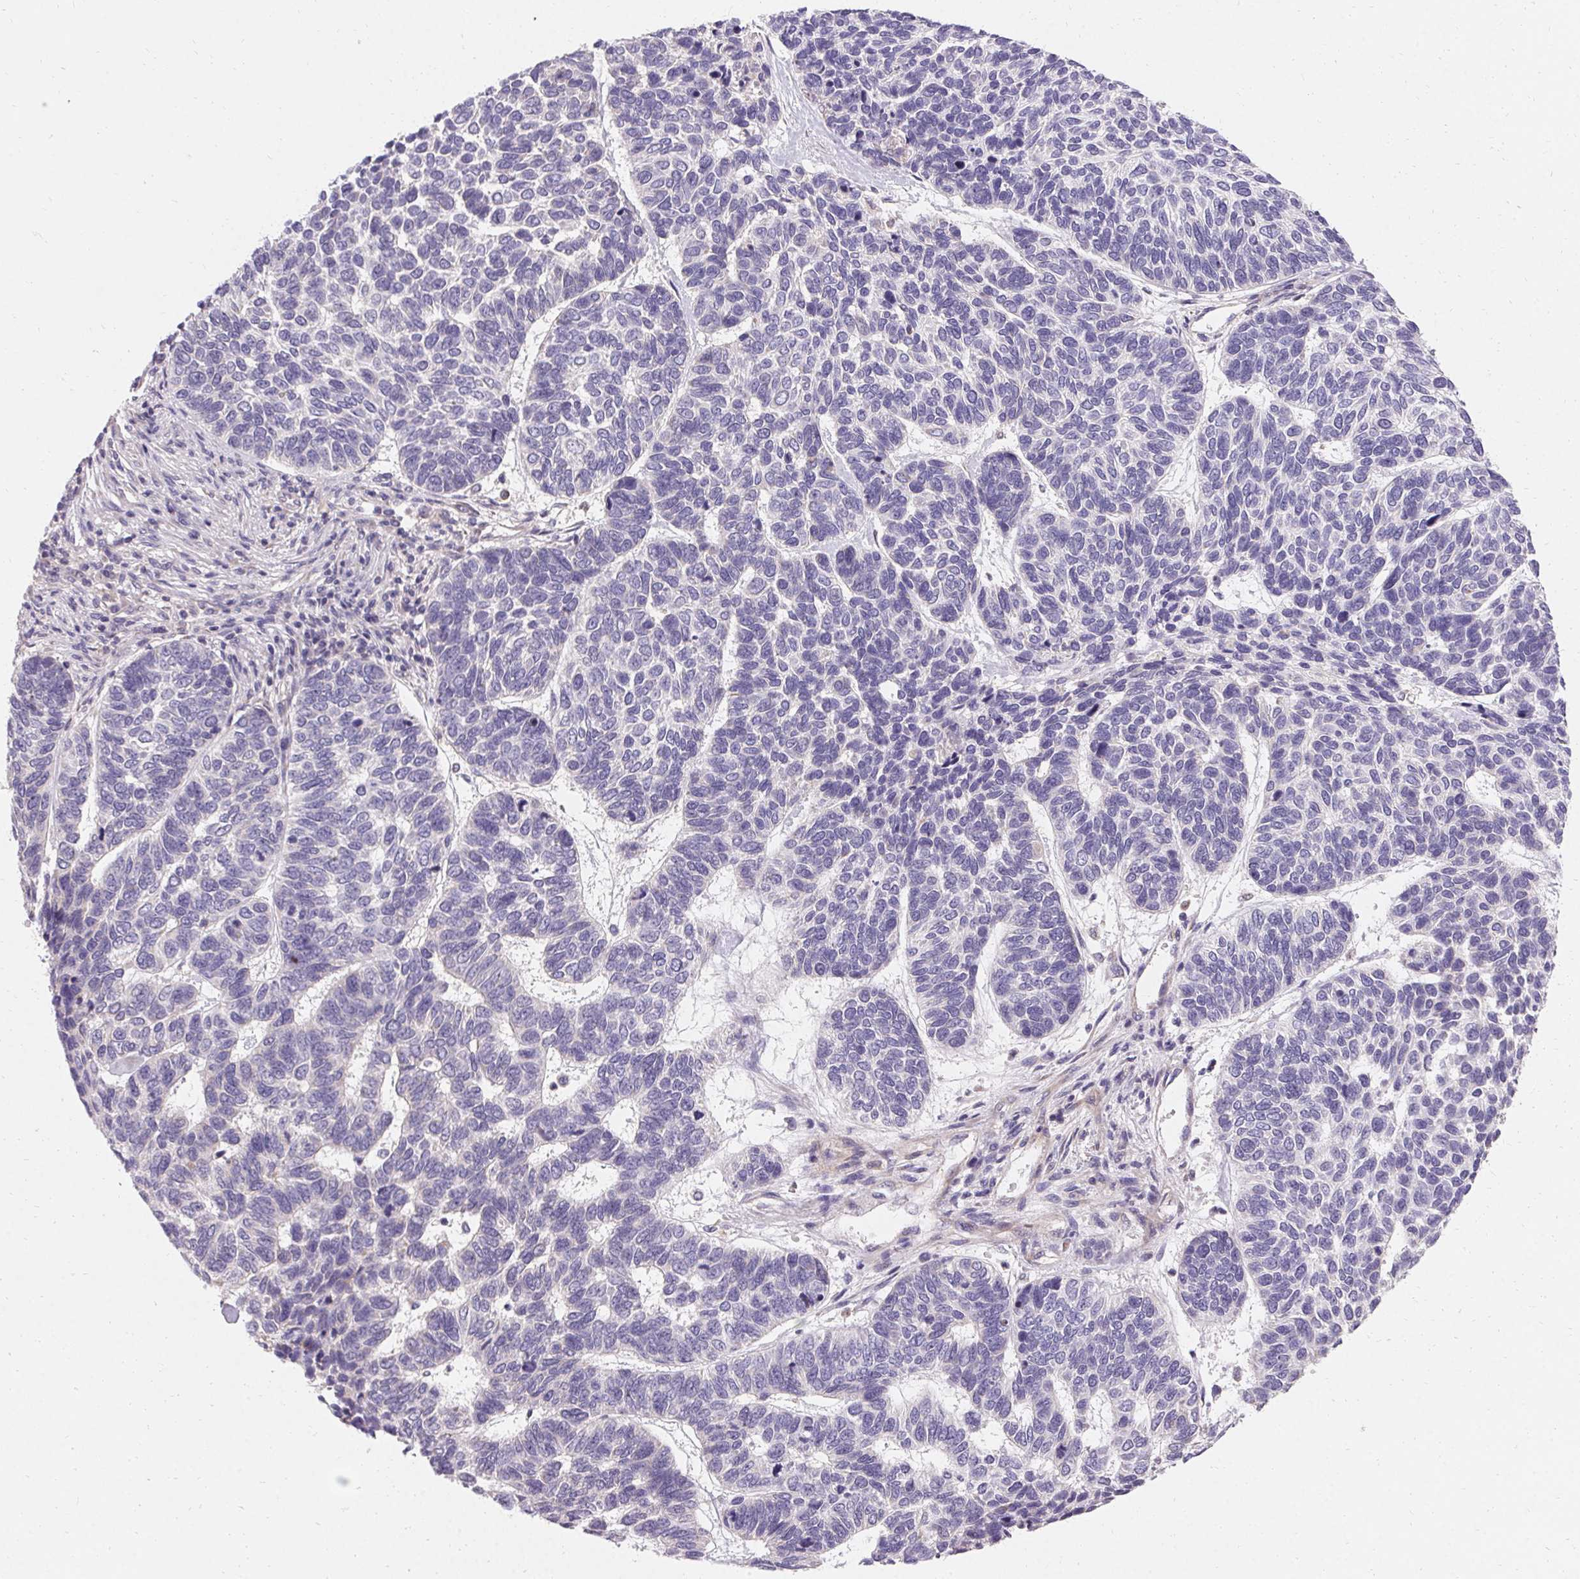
{"staining": {"intensity": "negative", "quantity": "none", "location": "none"}, "tissue": "skin cancer", "cell_type": "Tumor cells", "image_type": "cancer", "snomed": [{"axis": "morphology", "description": "Basal cell carcinoma"}, {"axis": "topography", "description": "Skin"}], "caption": "An IHC image of basal cell carcinoma (skin) is shown. There is no staining in tumor cells of basal cell carcinoma (skin).", "gene": "TRIP13", "patient": {"sex": "female", "age": 65}}